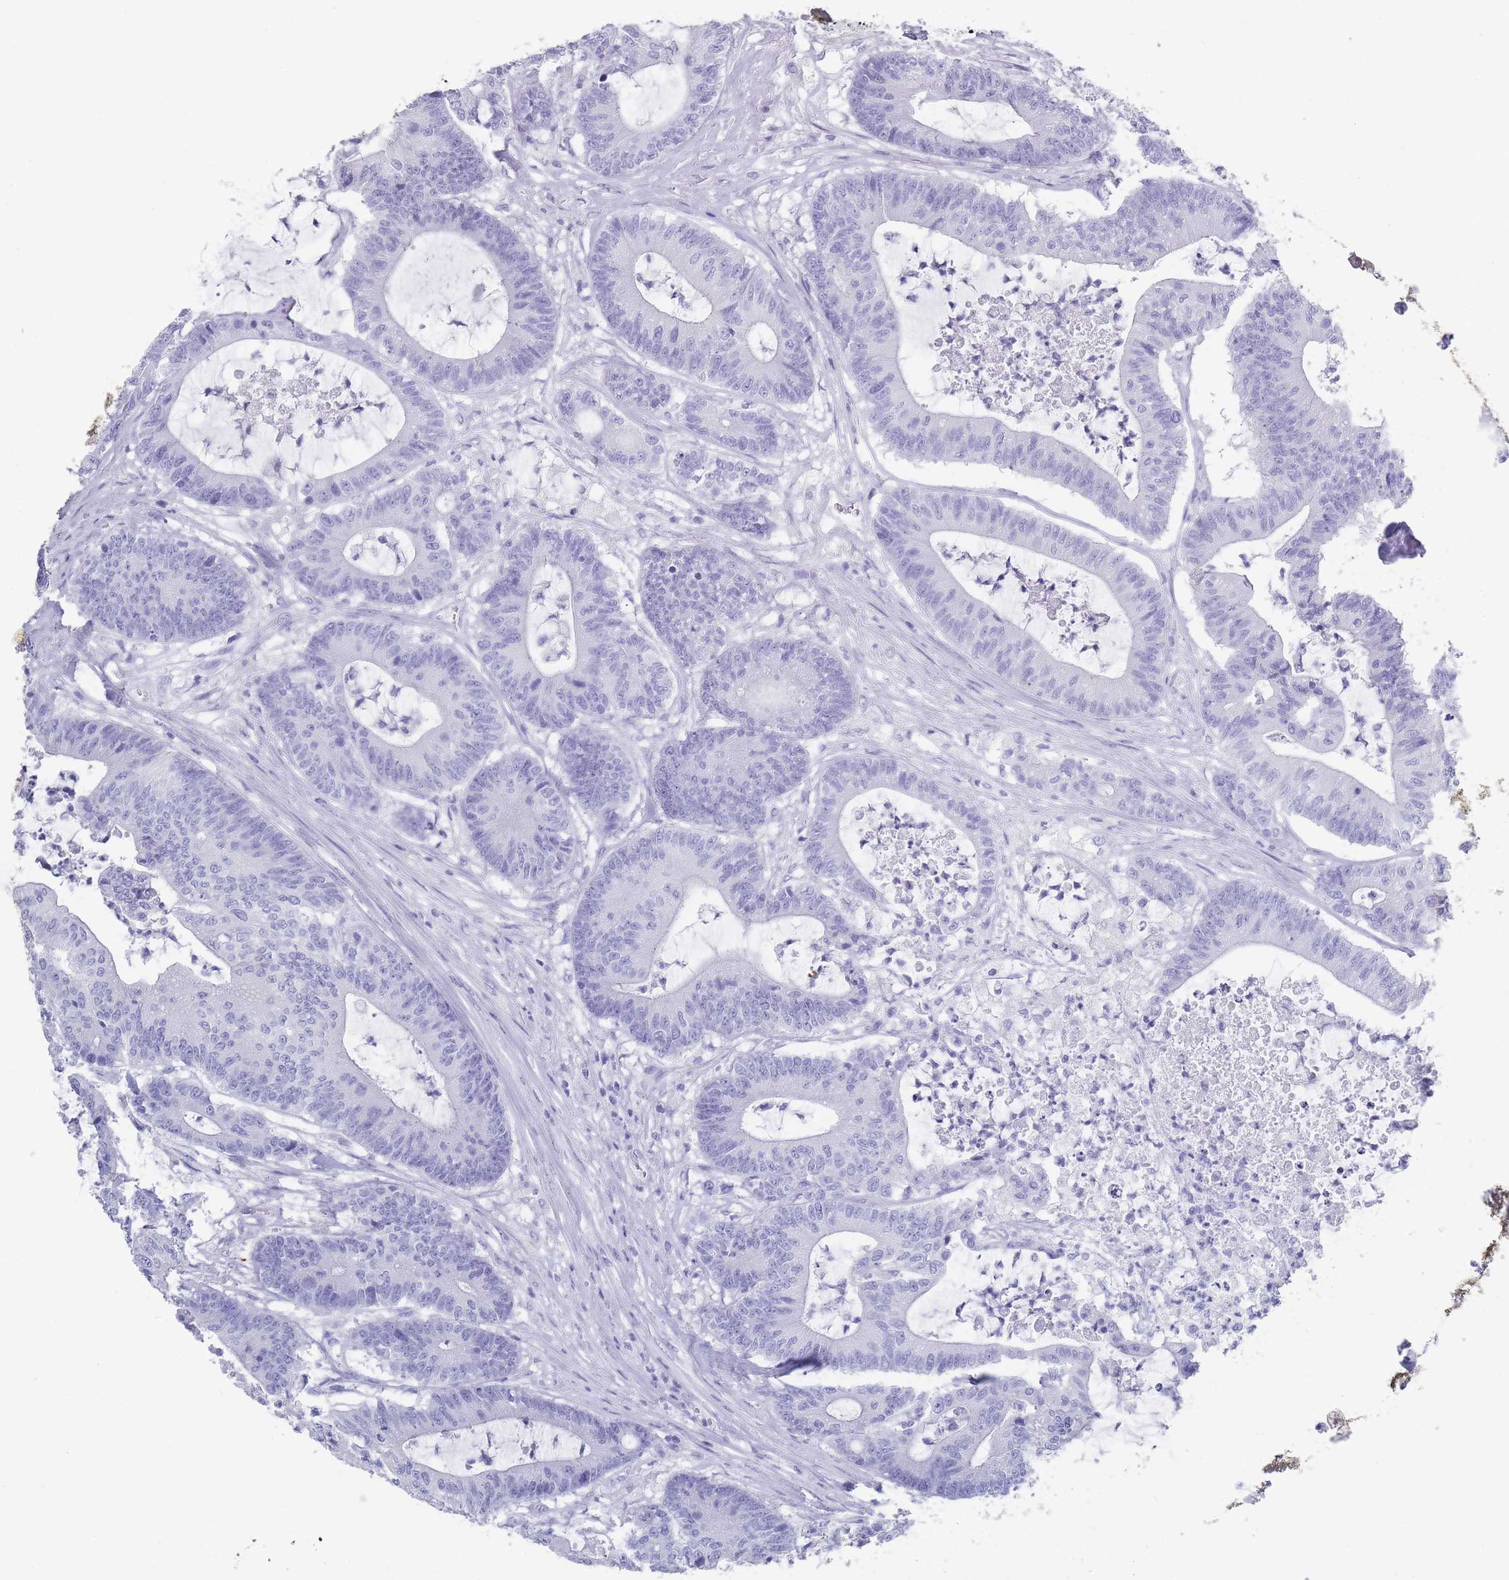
{"staining": {"intensity": "negative", "quantity": "none", "location": "none"}, "tissue": "colorectal cancer", "cell_type": "Tumor cells", "image_type": "cancer", "snomed": [{"axis": "morphology", "description": "Adenocarcinoma, NOS"}, {"axis": "topography", "description": "Colon"}], "caption": "This is an immunohistochemistry (IHC) micrograph of human adenocarcinoma (colorectal). There is no positivity in tumor cells.", "gene": "RAB2B", "patient": {"sex": "female", "age": 84}}